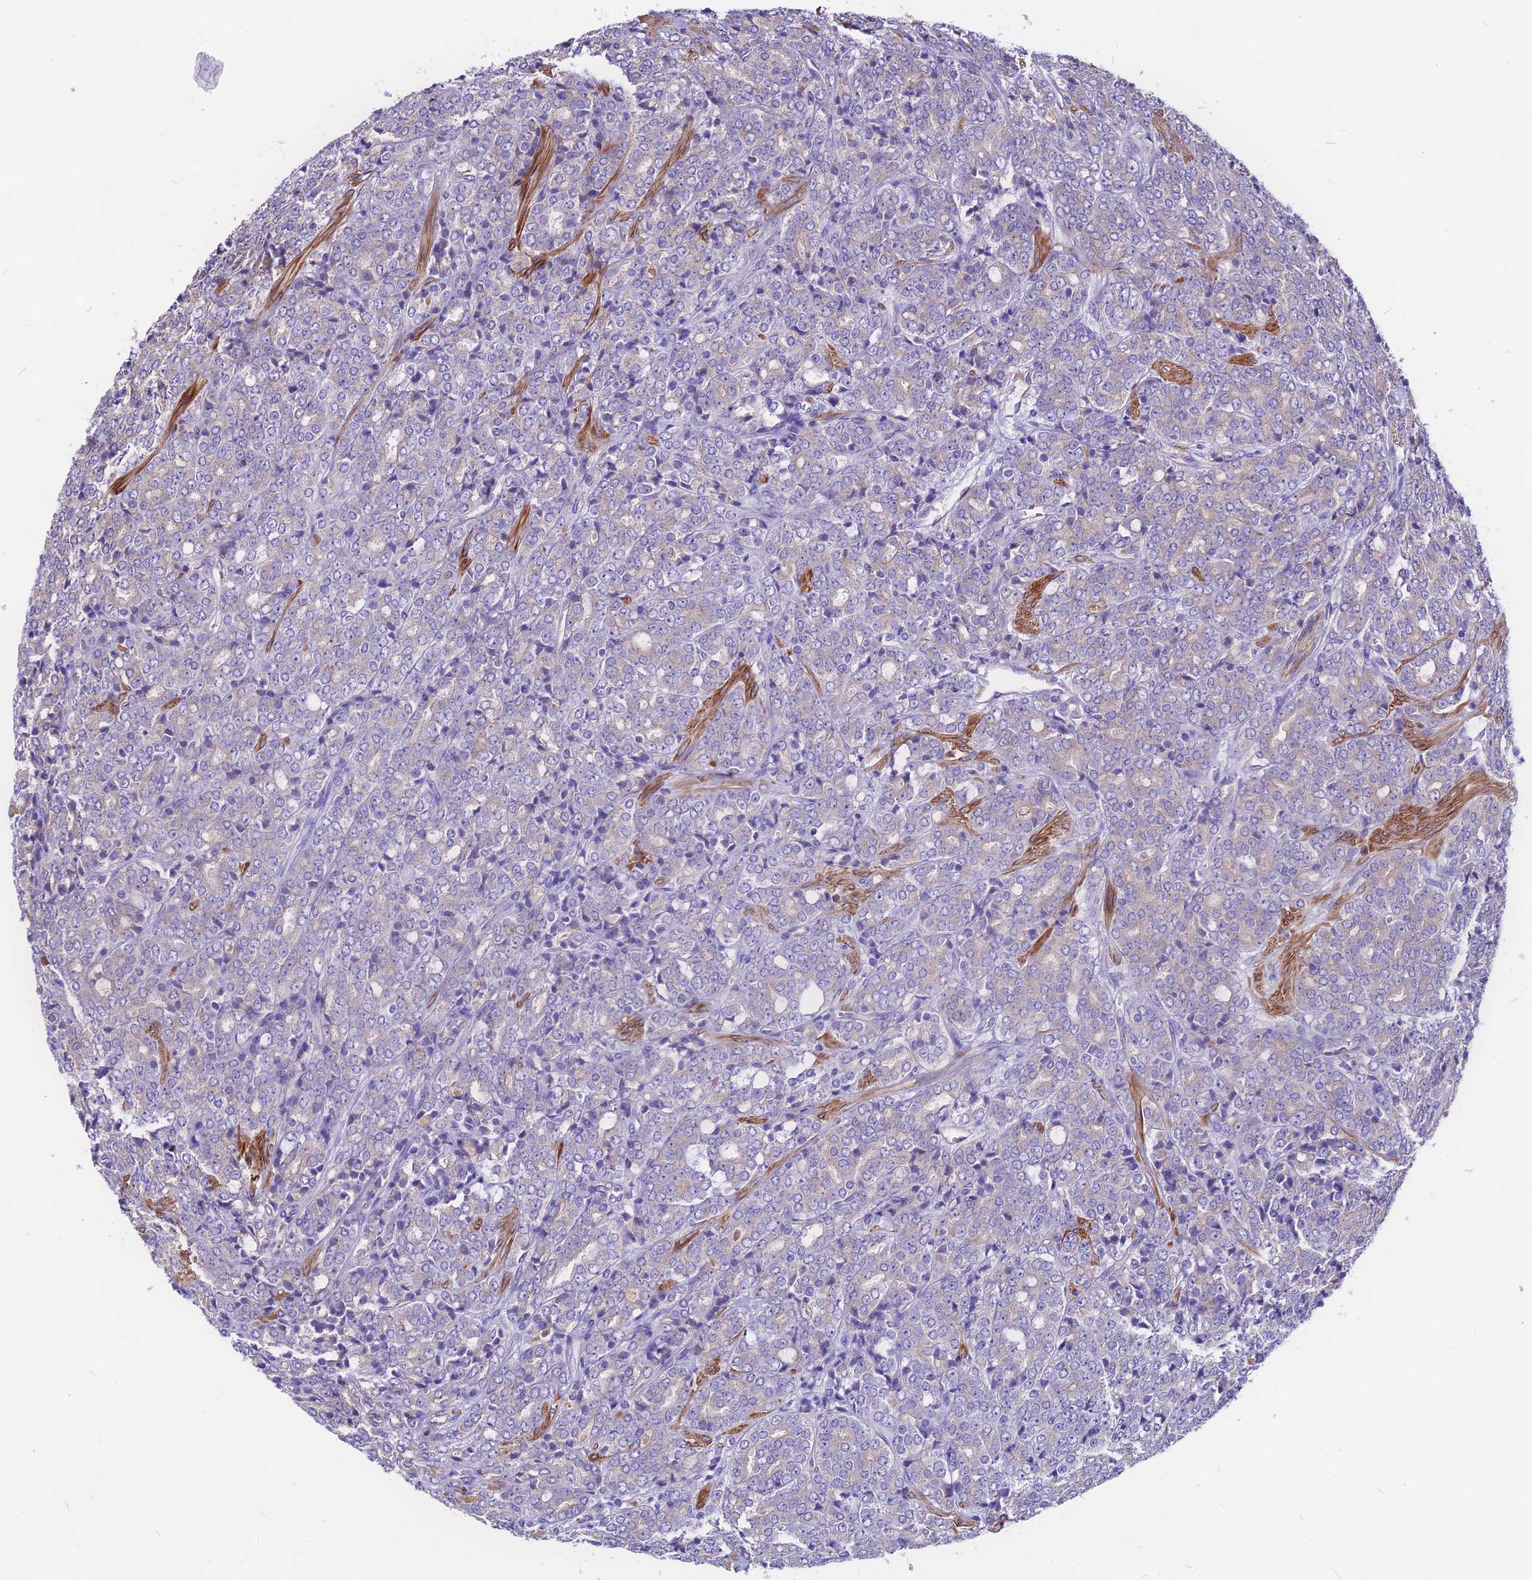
{"staining": {"intensity": "weak", "quantity": "<25%", "location": "cytoplasmic/membranous"}, "tissue": "prostate cancer", "cell_type": "Tumor cells", "image_type": "cancer", "snomed": [{"axis": "morphology", "description": "Adenocarcinoma, High grade"}, {"axis": "topography", "description": "Prostate"}], "caption": "DAB immunohistochemical staining of prostate high-grade adenocarcinoma reveals no significant positivity in tumor cells.", "gene": "ANO3", "patient": {"sex": "male", "age": 62}}